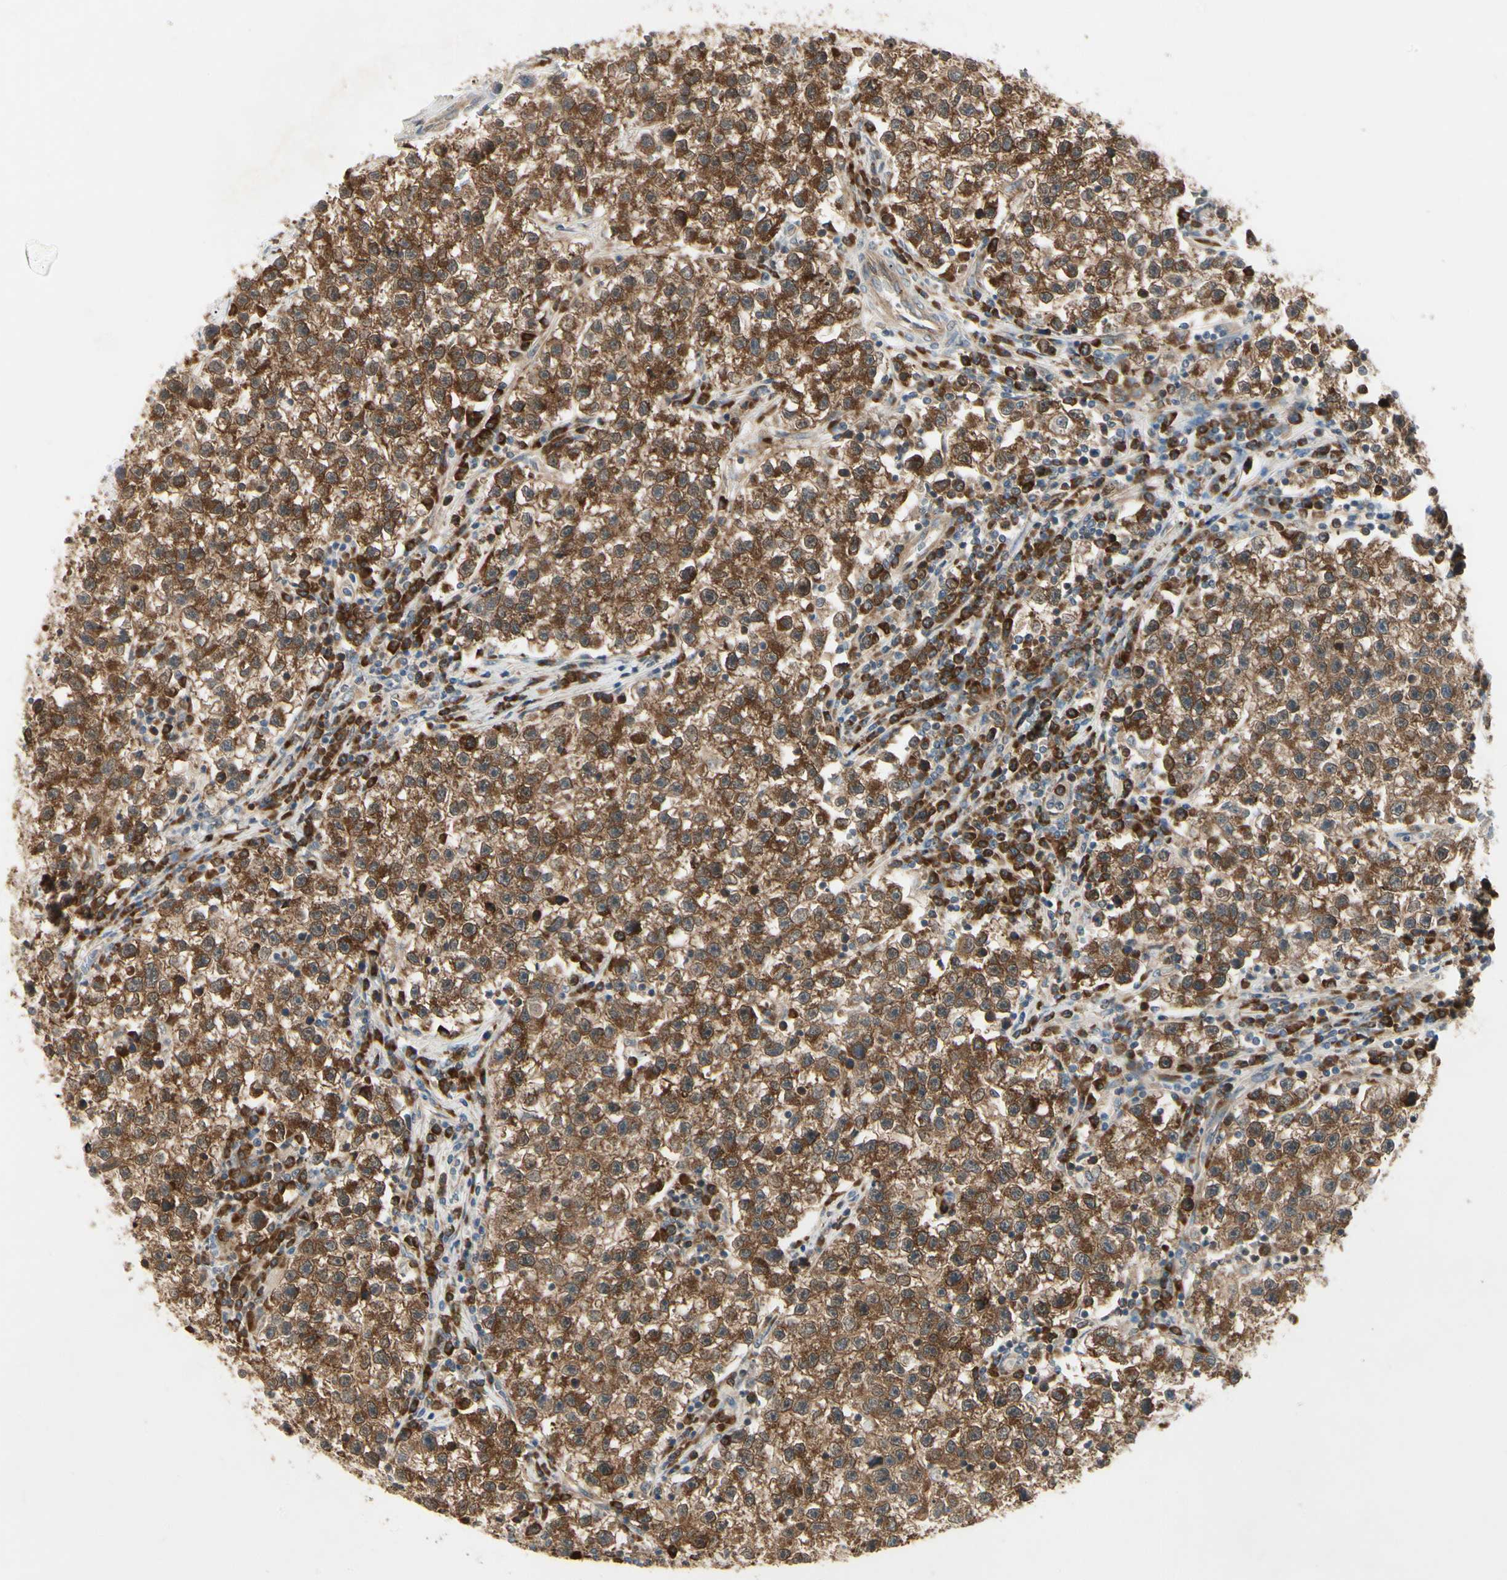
{"staining": {"intensity": "strong", "quantity": ">75%", "location": "cytoplasmic/membranous"}, "tissue": "testis cancer", "cell_type": "Tumor cells", "image_type": "cancer", "snomed": [{"axis": "morphology", "description": "Seminoma, NOS"}, {"axis": "topography", "description": "Testis"}], "caption": "Protein expression analysis of human testis cancer (seminoma) reveals strong cytoplasmic/membranous expression in approximately >75% of tumor cells.", "gene": "NME1-NME2", "patient": {"sex": "male", "age": 22}}